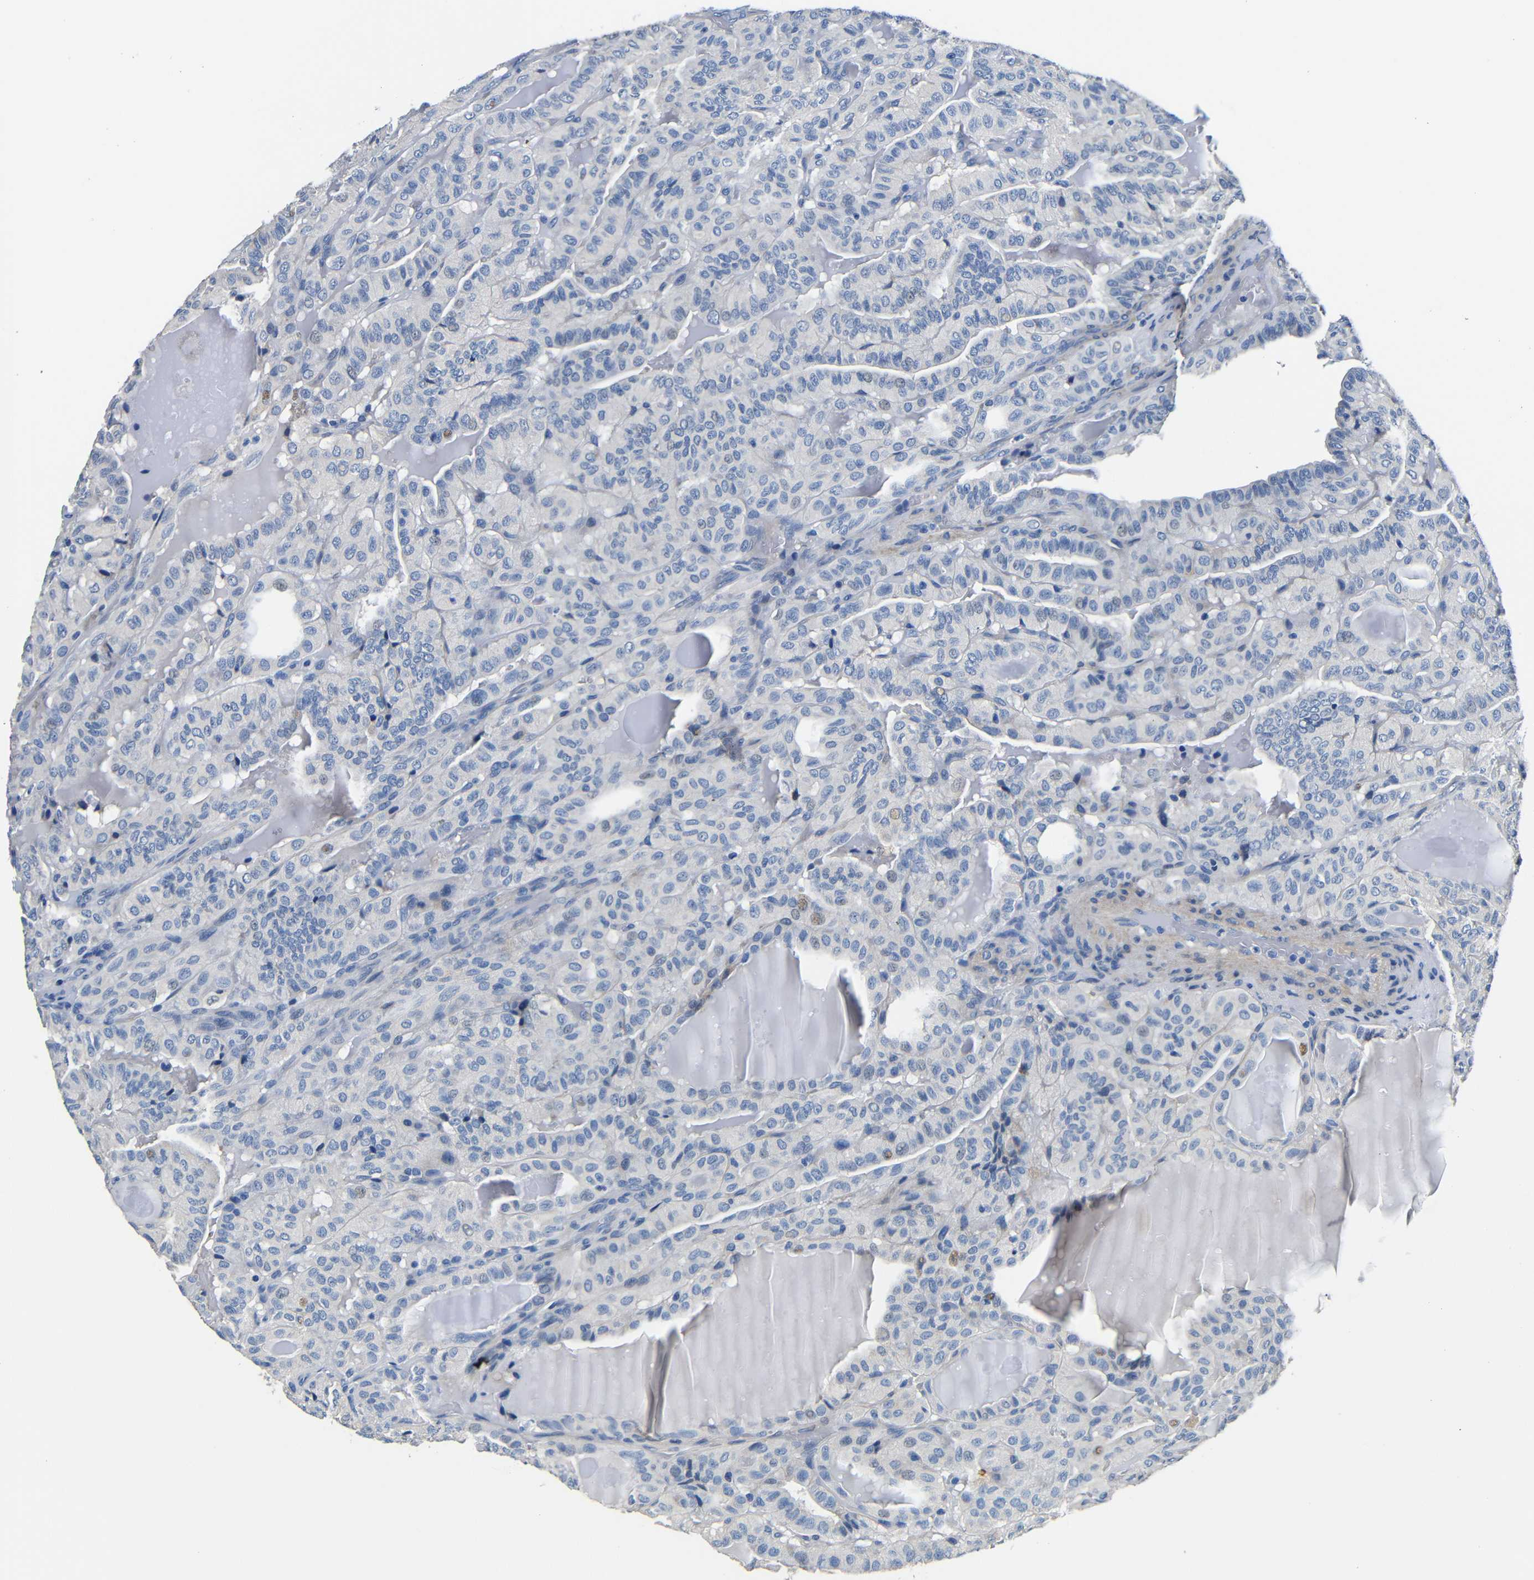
{"staining": {"intensity": "negative", "quantity": "none", "location": "none"}, "tissue": "thyroid cancer", "cell_type": "Tumor cells", "image_type": "cancer", "snomed": [{"axis": "morphology", "description": "Papillary adenocarcinoma, NOS"}, {"axis": "topography", "description": "Thyroid gland"}], "caption": "Protein analysis of thyroid cancer (papillary adenocarcinoma) displays no significant expression in tumor cells.", "gene": "TNFAIP1", "patient": {"sex": "male", "age": 77}}